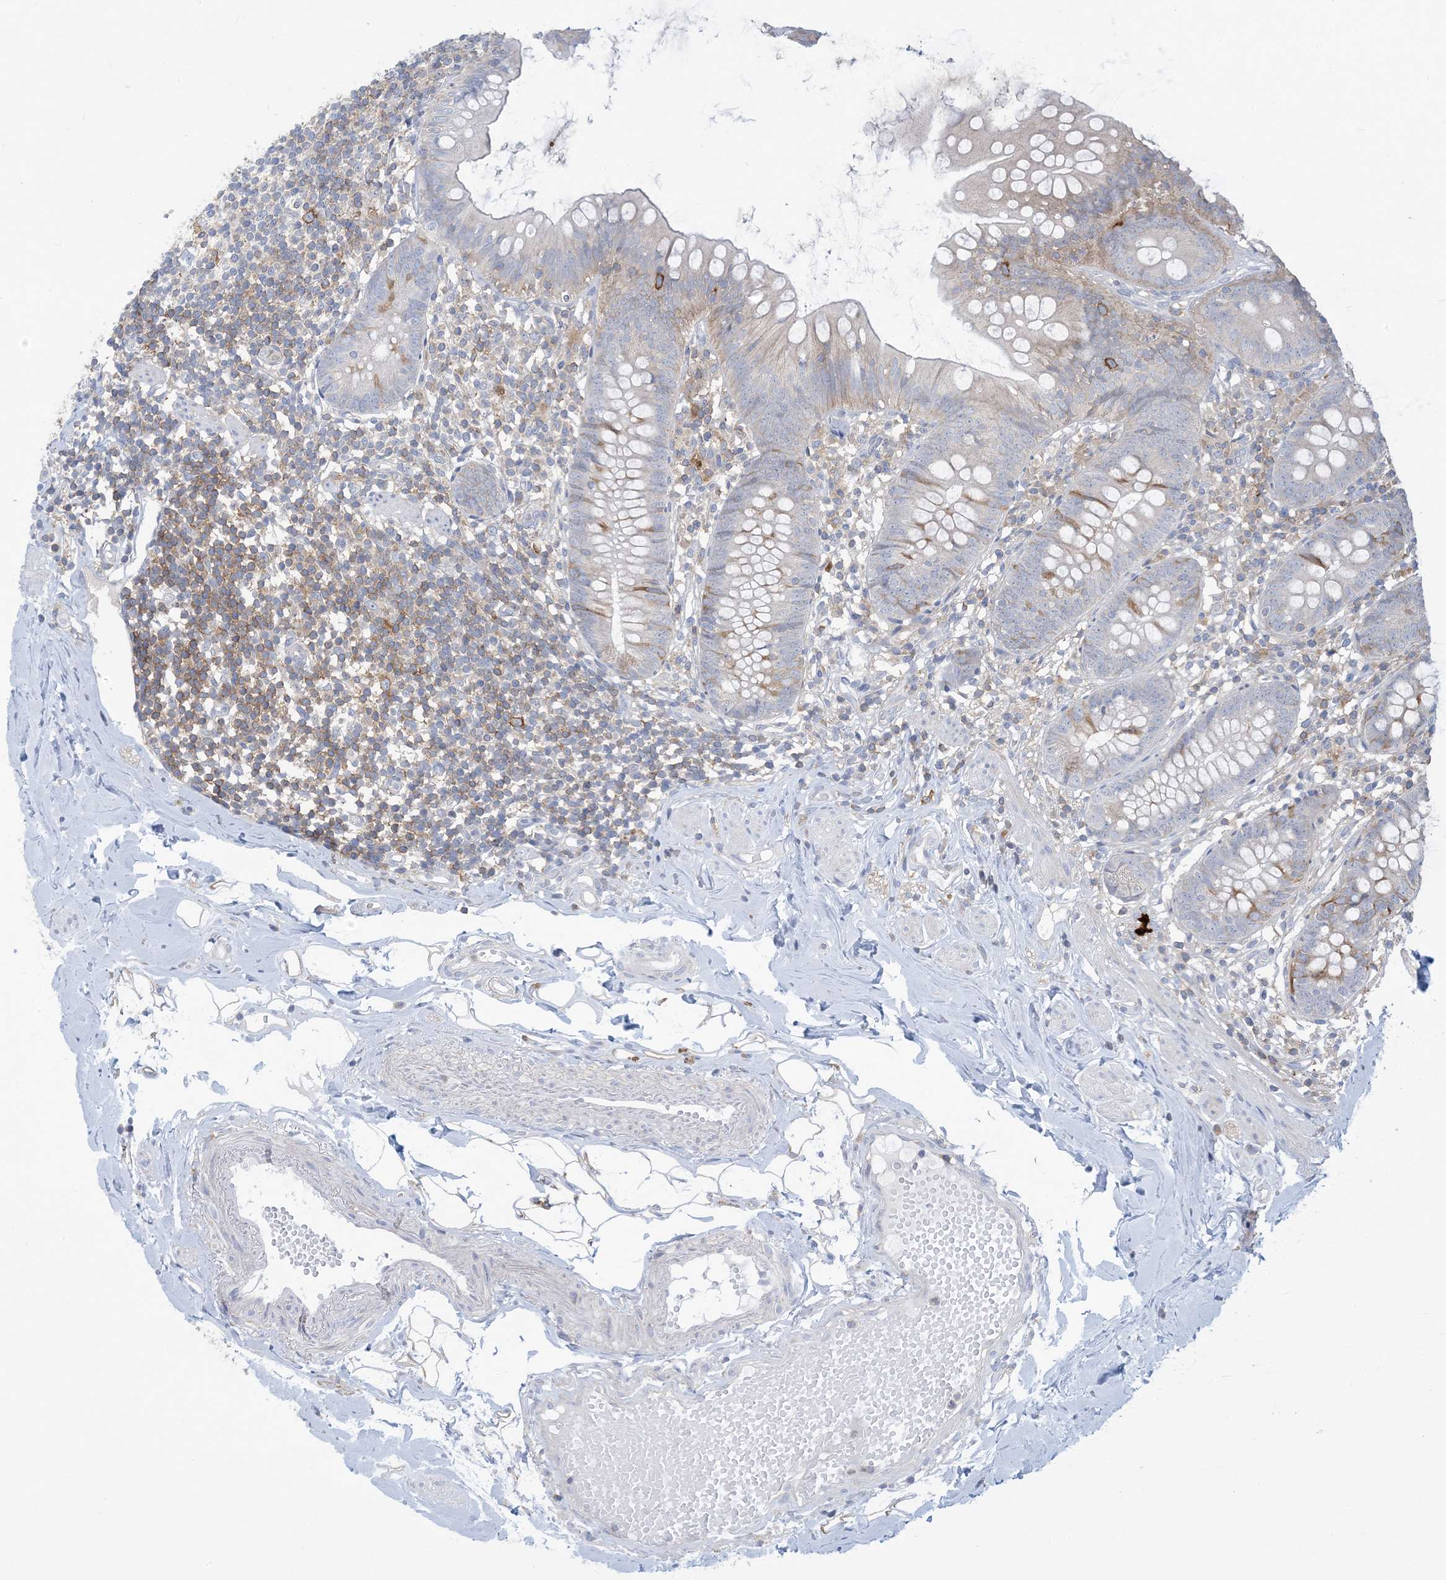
{"staining": {"intensity": "moderate", "quantity": "<25%", "location": "cytoplasmic/membranous"}, "tissue": "appendix", "cell_type": "Glandular cells", "image_type": "normal", "snomed": [{"axis": "morphology", "description": "Normal tissue, NOS"}, {"axis": "topography", "description": "Appendix"}], "caption": "IHC (DAB (3,3'-diaminobenzidine)) staining of benign appendix displays moderate cytoplasmic/membranous protein expression in approximately <25% of glandular cells. (DAB IHC, brown staining for protein, blue staining for nuclei).", "gene": "AOC1", "patient": {"sex": "female", "age": 62}}